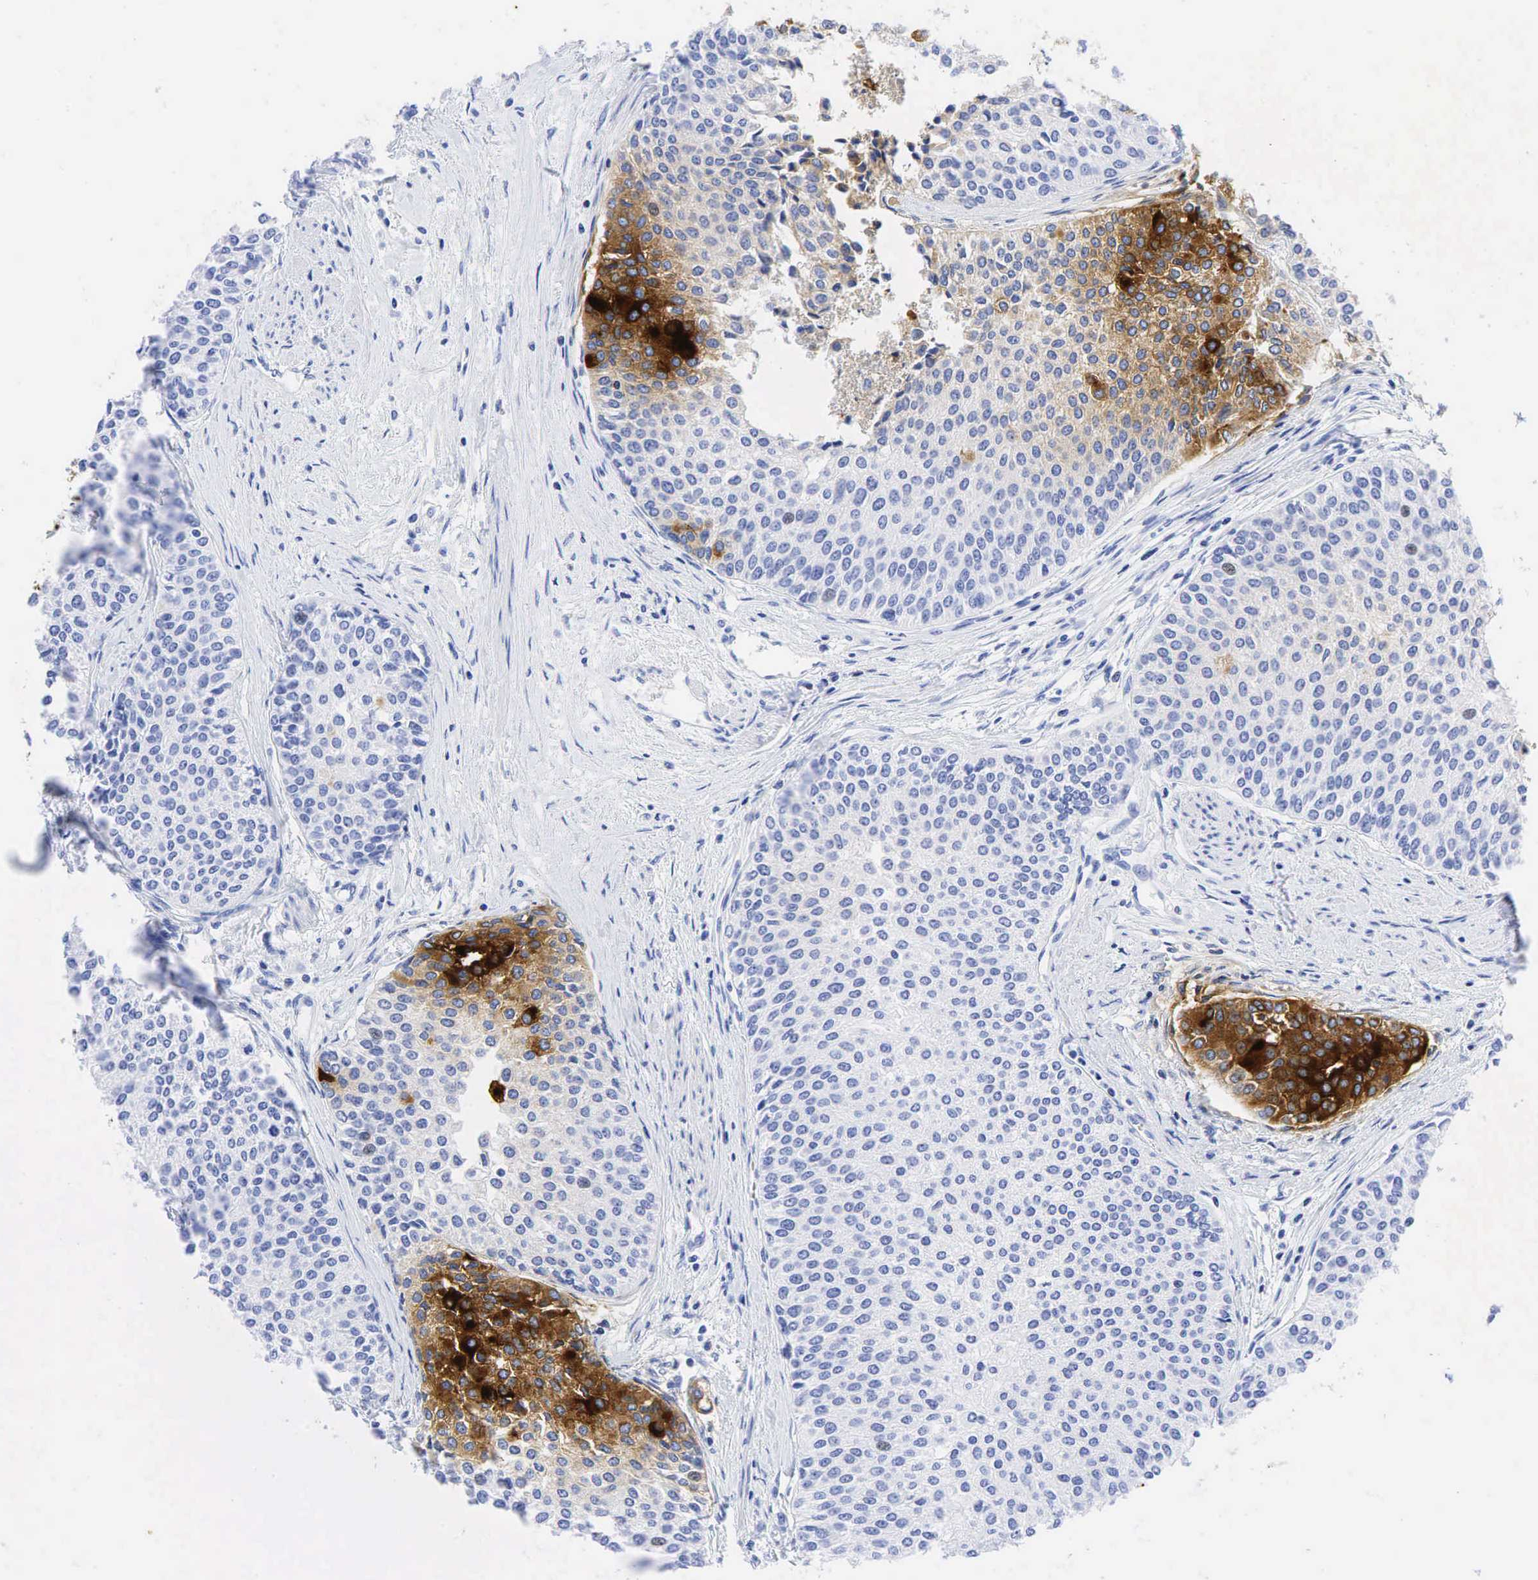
{"staining": {"intensity": "moderate", "quantity": "<25%", "location": "cytoplasmic/membranous"}, "tissue": "urothelial cancer", "cell_type": "Tumor cells", "image_type": "cancer", "snomed": [{"axis": "morphology", "description": "Urothelial carcinoma, Low grade"}, {"axis": "topography", "description": "Urinary bladder"}], "caption": "DAB immunohistochemical staining of human urothelial carcinoma (low-grade) exhibits moderate cytoplasmic/membranous protein expression in about <25% of tumor cells.", "gene": "CEACAM5", "patient": {"sex": "female", "age": 73}}